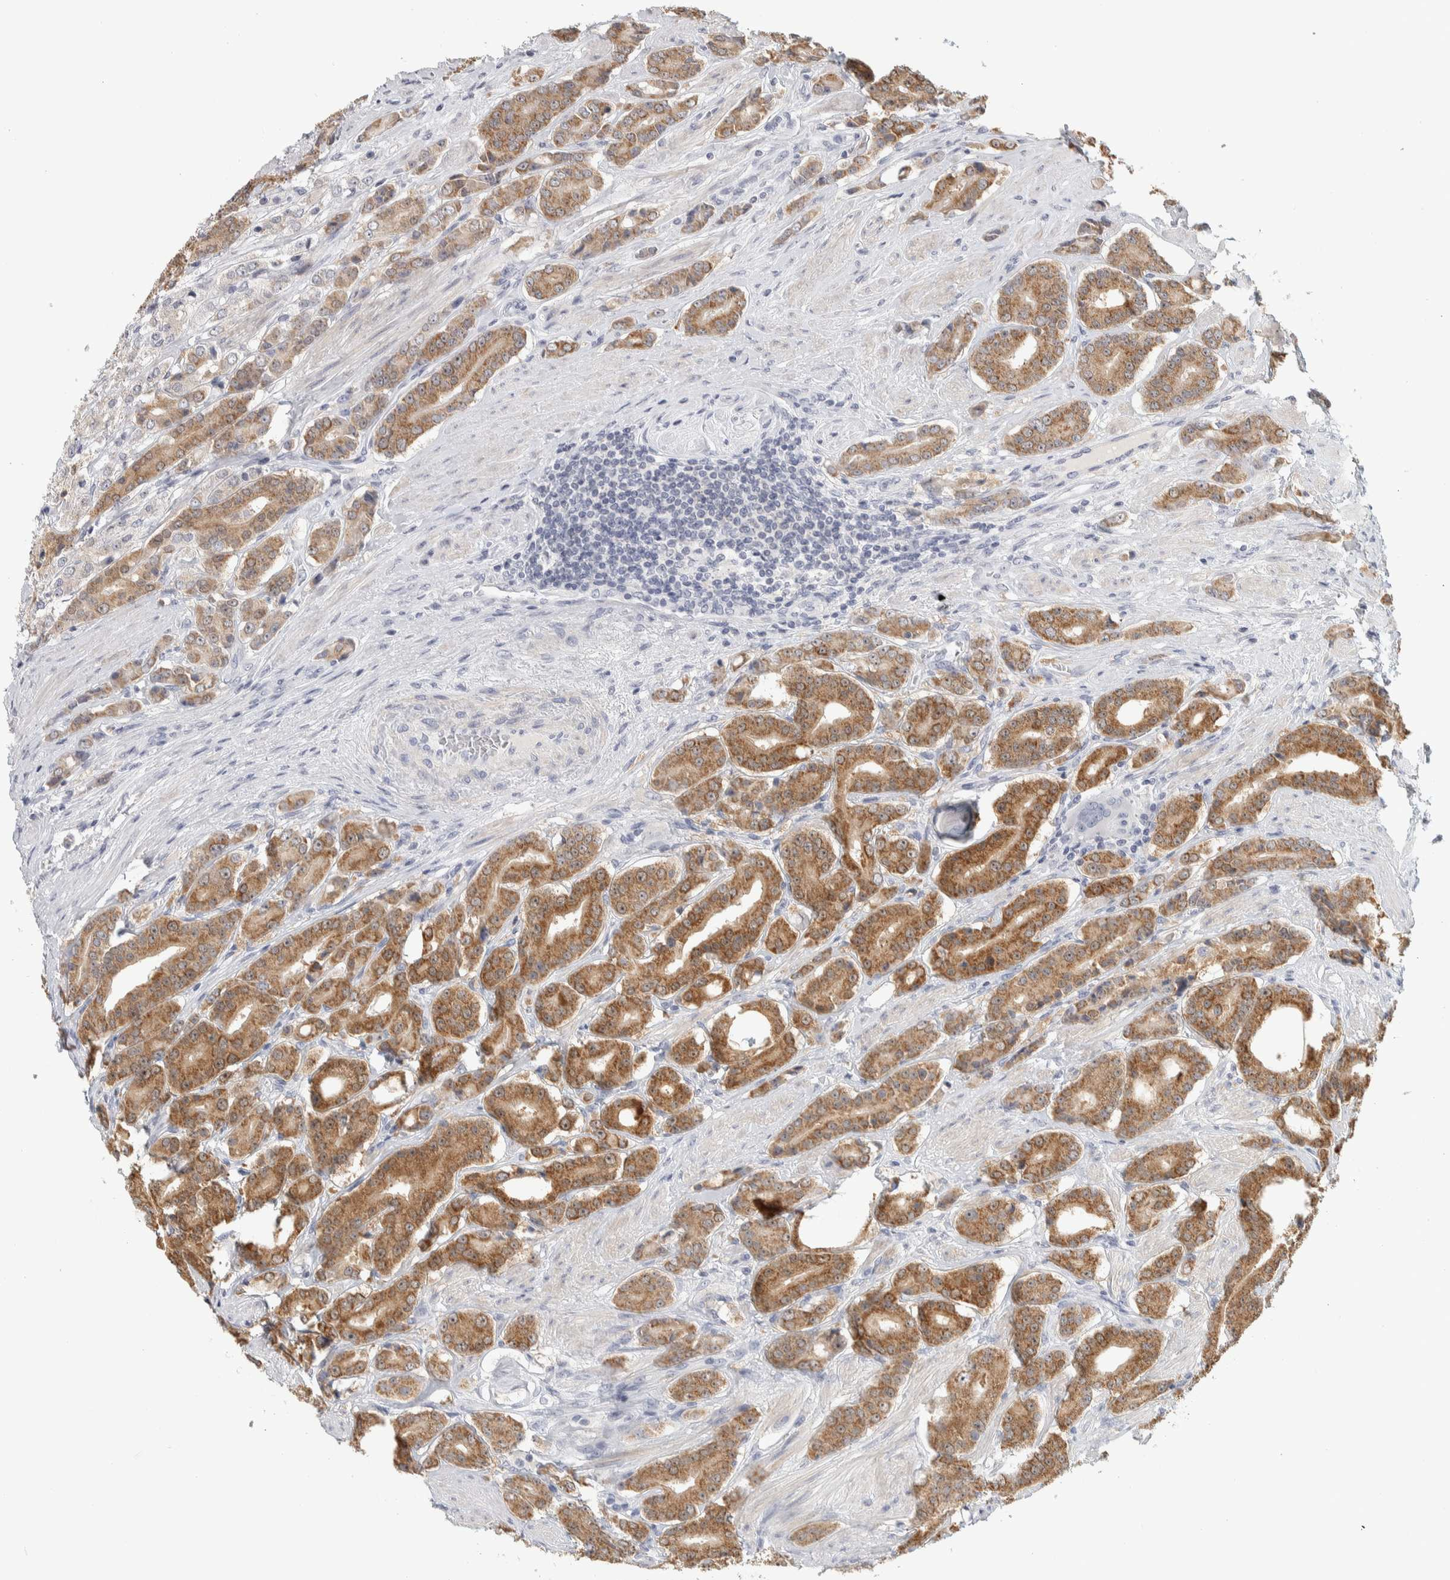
{"staining": {"intensity": "moderate", "quantity": ">75%", "location": "cytoplasmic/membranous,nuclear"}, "tissue": "prostate cancer", "cell_type": "Tumor cells", "image_type": "cancer", "snomed": [{"axis": "morphology", "description": "Adenocarcinoma, High grade"}, {"axis": "topography", "description": "Prostate"}], "caption": "Immunohistochemistry micrograph of neoplastic tissue: human prostate high-grade adenocarcinoma stained using immunohistochemistry displays medium levels of moderate protein expression localized specifically in the cytoplasmic/membranous and nuclear of tumor cells, appearing as a cytoplasmic/membranous and nuclear brown color.", "gene": "DCXR", "patient": {"sex": "male", "age": 71}}